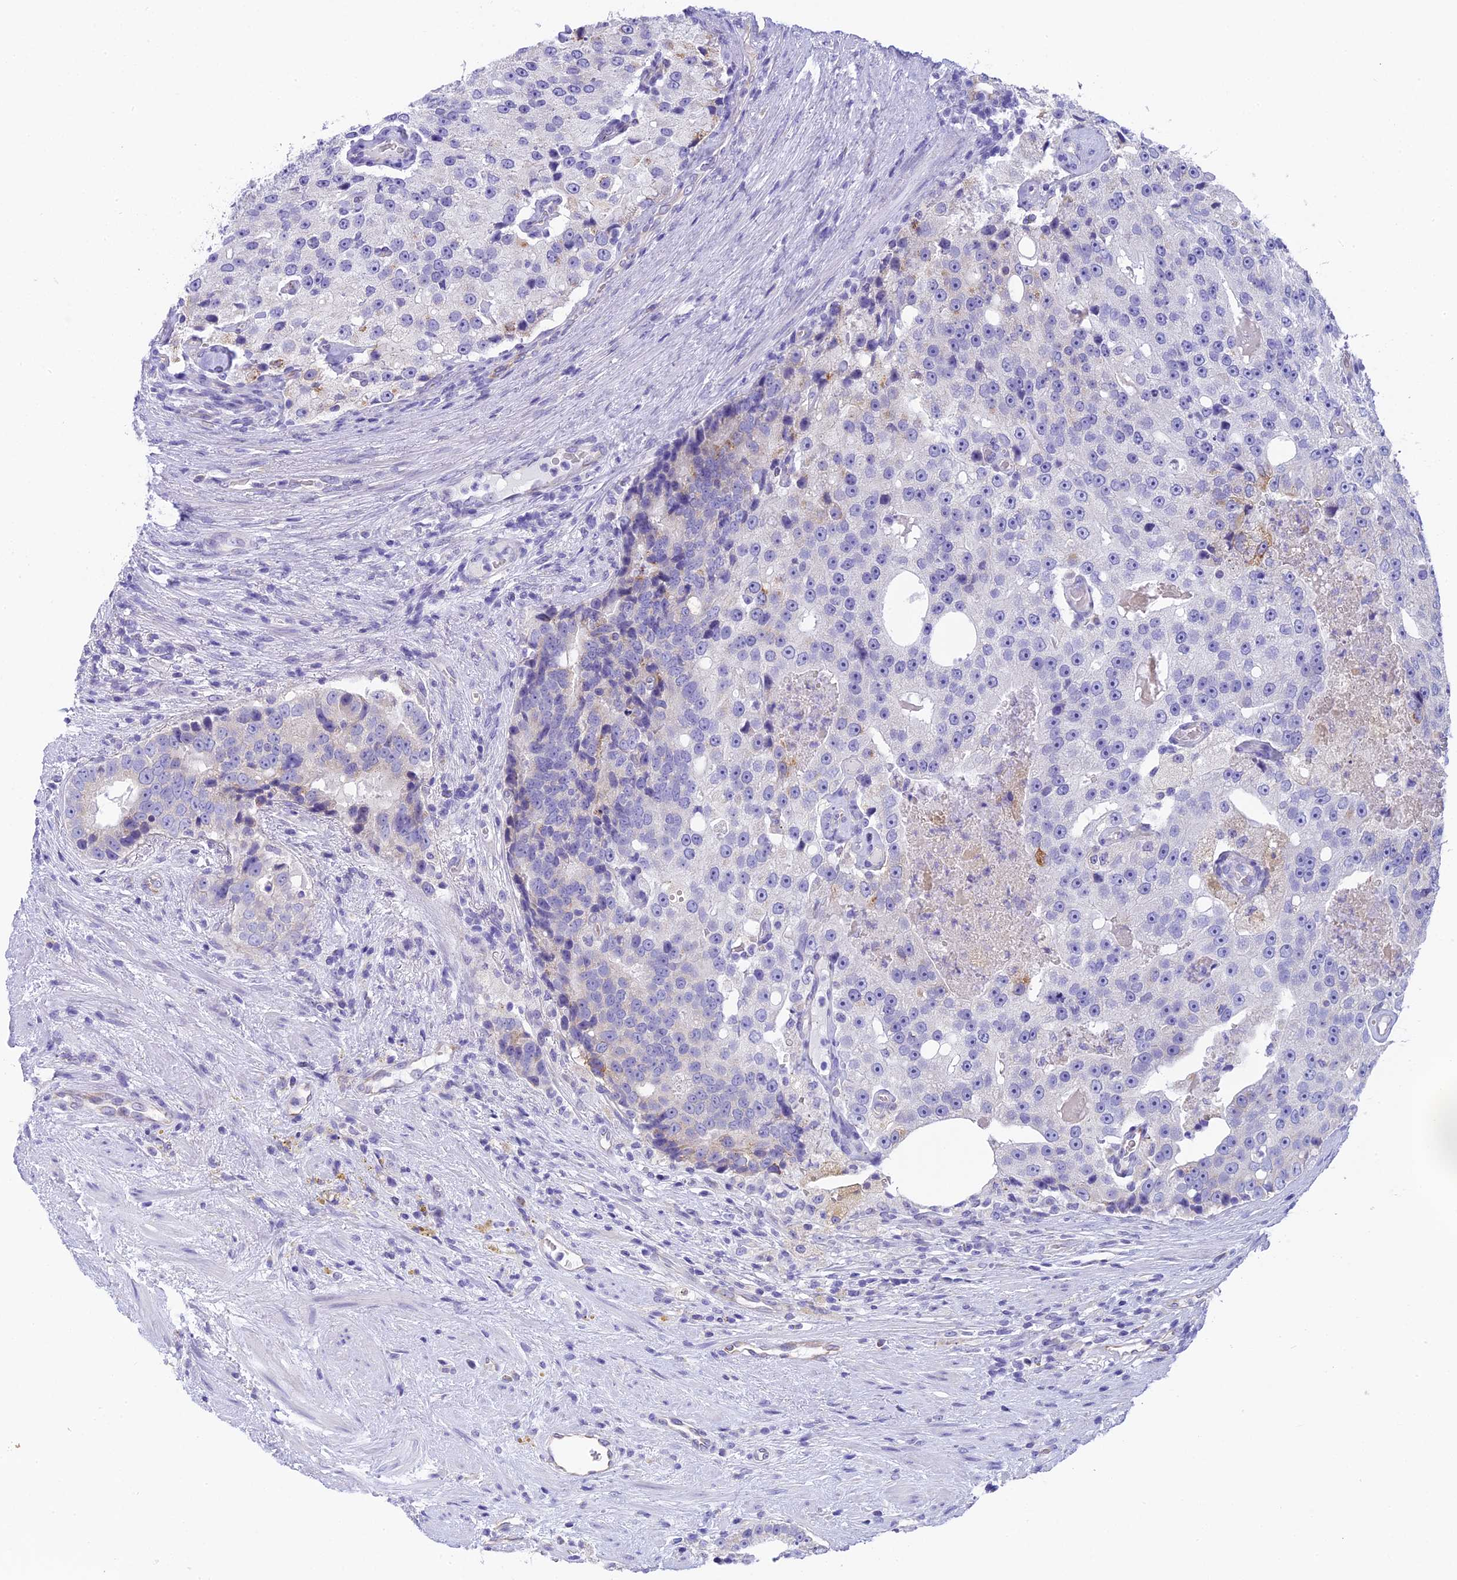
{"staining": {"intensity": "negative", "quantity": "none", "location": "none"}, "tissue": "prostate cancer", "cell_type": "Tumor cells", "image_type": "cancer", "snomed": [{"axis": "morphology", "description": "Adenocarcinoma, High grade"}, {"axis": "topography", "description": "Prostate"}], "caption": "A photomicrograph of human prostate cancer (high-grade adenocarcinoma) is negative for staining in tumor cells.", "gene": "TACSTD2", "patient": {"sex": "male", "age": 70}}